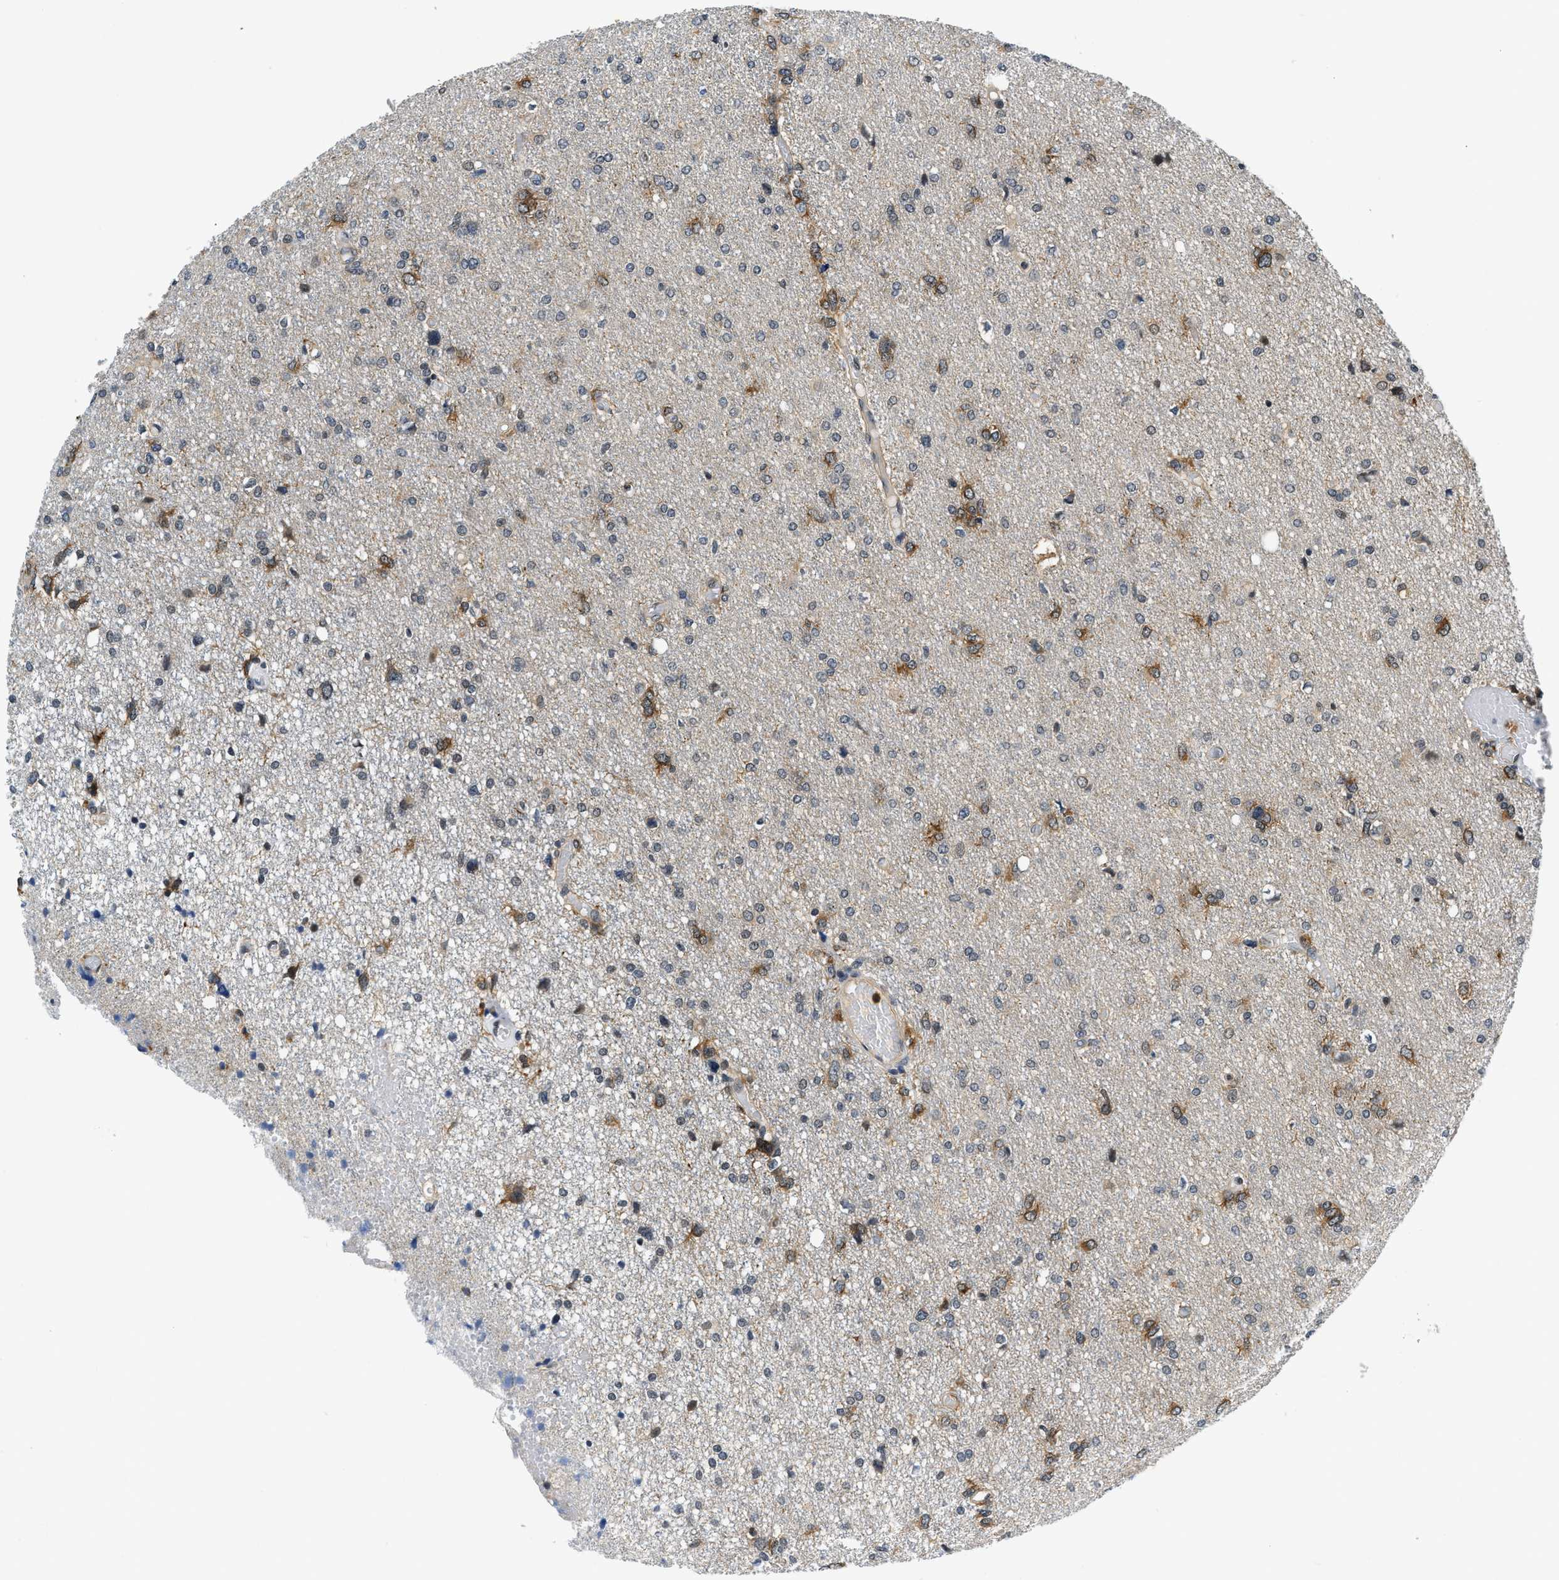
{"staining": {"intensity": "moderate", "quantity": "<25%", "location": "cytoplasmic/membranous"}, "tissue": "glioma", "cell_type": "Tumor cells", "image_type": "cancer", "snomed": [{"axis": "morphology", "description": "Glioma, malignant, High grade"}, {"axis": "topography", "description": "Brain"}], "caption": "Immunohistochemistry of malignant glioma (high-grade) demonstrates low levels of moderate cytoplasmic/membranous staining in approximately <25% of tumor cells. The staining was performed using DAB (3,3'-diaminobenzidine) to visualize the protein expression in brown, while the nuclei were stained in blue with hematoxylin (Magnification: 20x).", "gene": "SMAD4", "patient": {"sex": "female", "age": 59}}